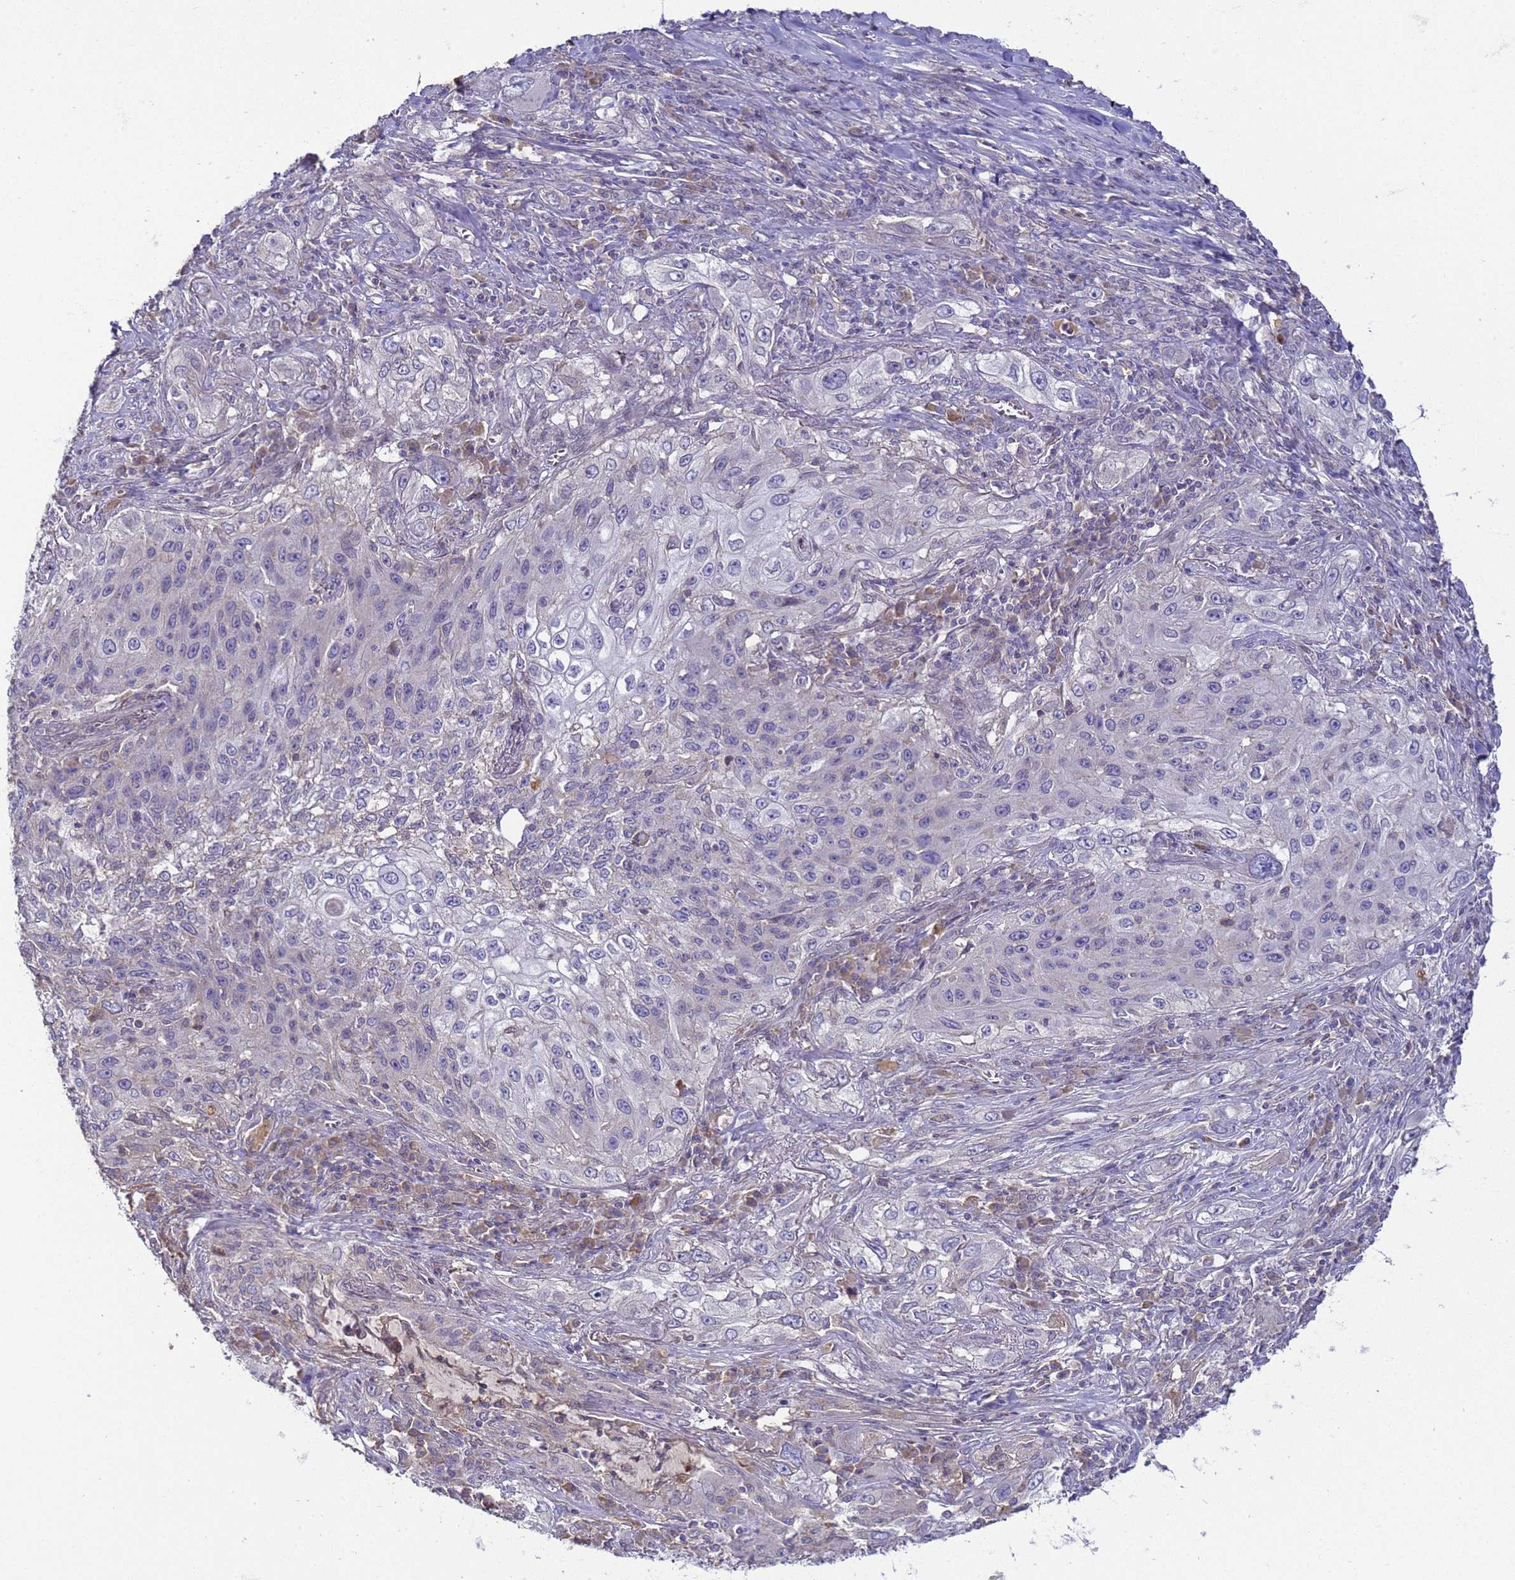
{"staining": {"intensity": "negative", "quantity": "none", "location": "none"}, "tissue": "lung cancer", "cell_type": "Tumor cells", "image_type": "cancer", "snomed": [{"axis": "morphology", "description": "Squamous cell carcinoma, NOS"}, {"axis": "topography", "description": "Lung"}], "caption": "DAB immunohistochemical staining of squamous cell carcinoma (lung) reveals no significant expression in tumor cells.", "gene": "TBCD", "patient": {"sex": "female", "age": 69}}